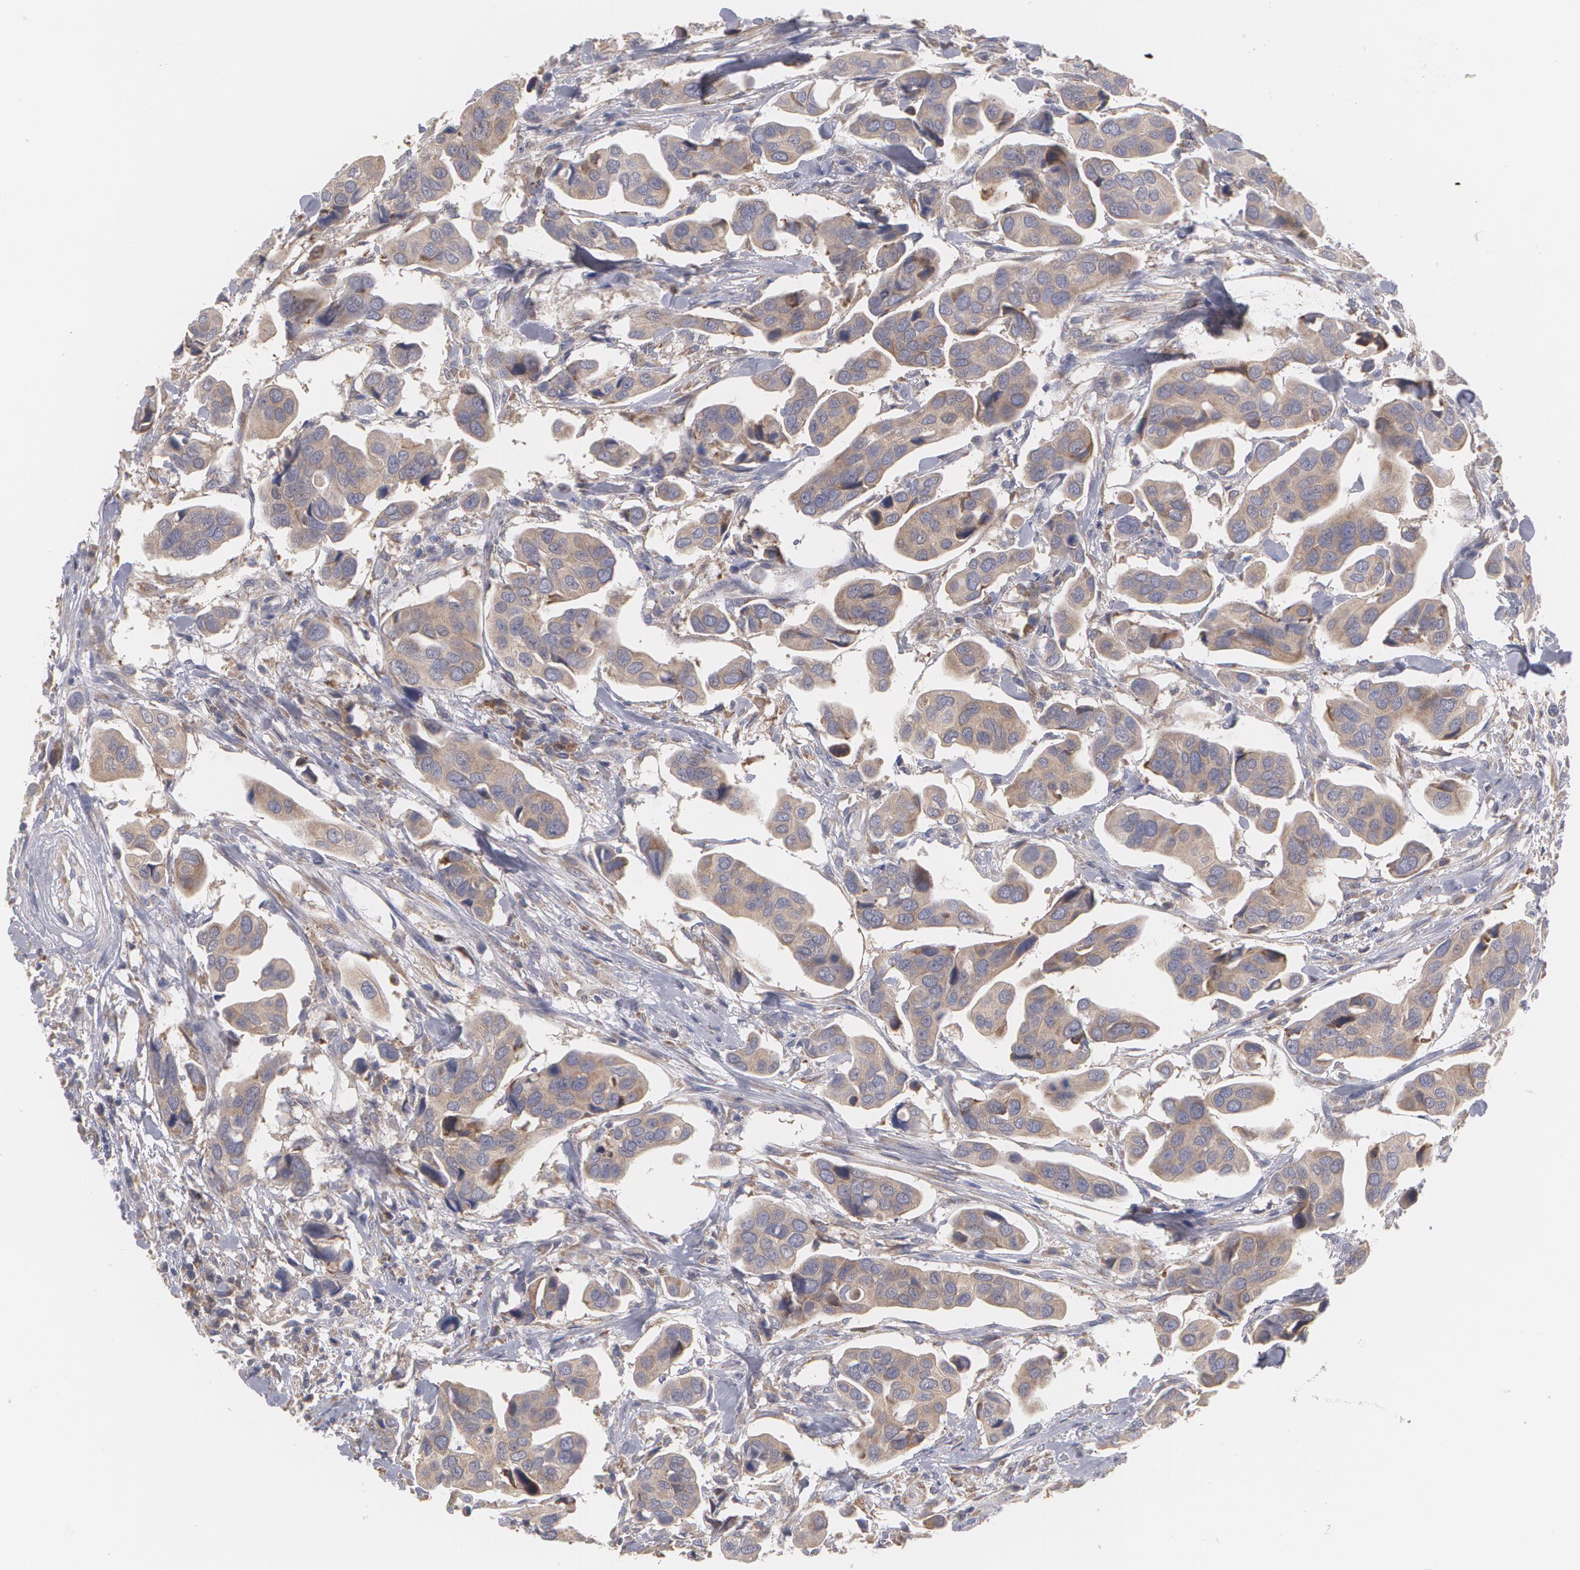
{"staining": {"intensity": "moderate", "quantity": ">75%", "location": "cytoplasmic/membranous"}, "tissue": "urothelial cancer", "cell_type": "Tumor cells", "image_type": "cancer", "snomed": [{"axis": "morphology", "description": "Adenocarcinoma, NOS"}, {"axis": "topography", "description": "Urinary bladder"}], "caption": "The immunohistochemical stain highlights moderate cytoplasmic/membranous expression in tumor cells of urothelial cancer tissue.", "gene": "MTHFD1", "patient": {"sex": "male", "age": 61}}